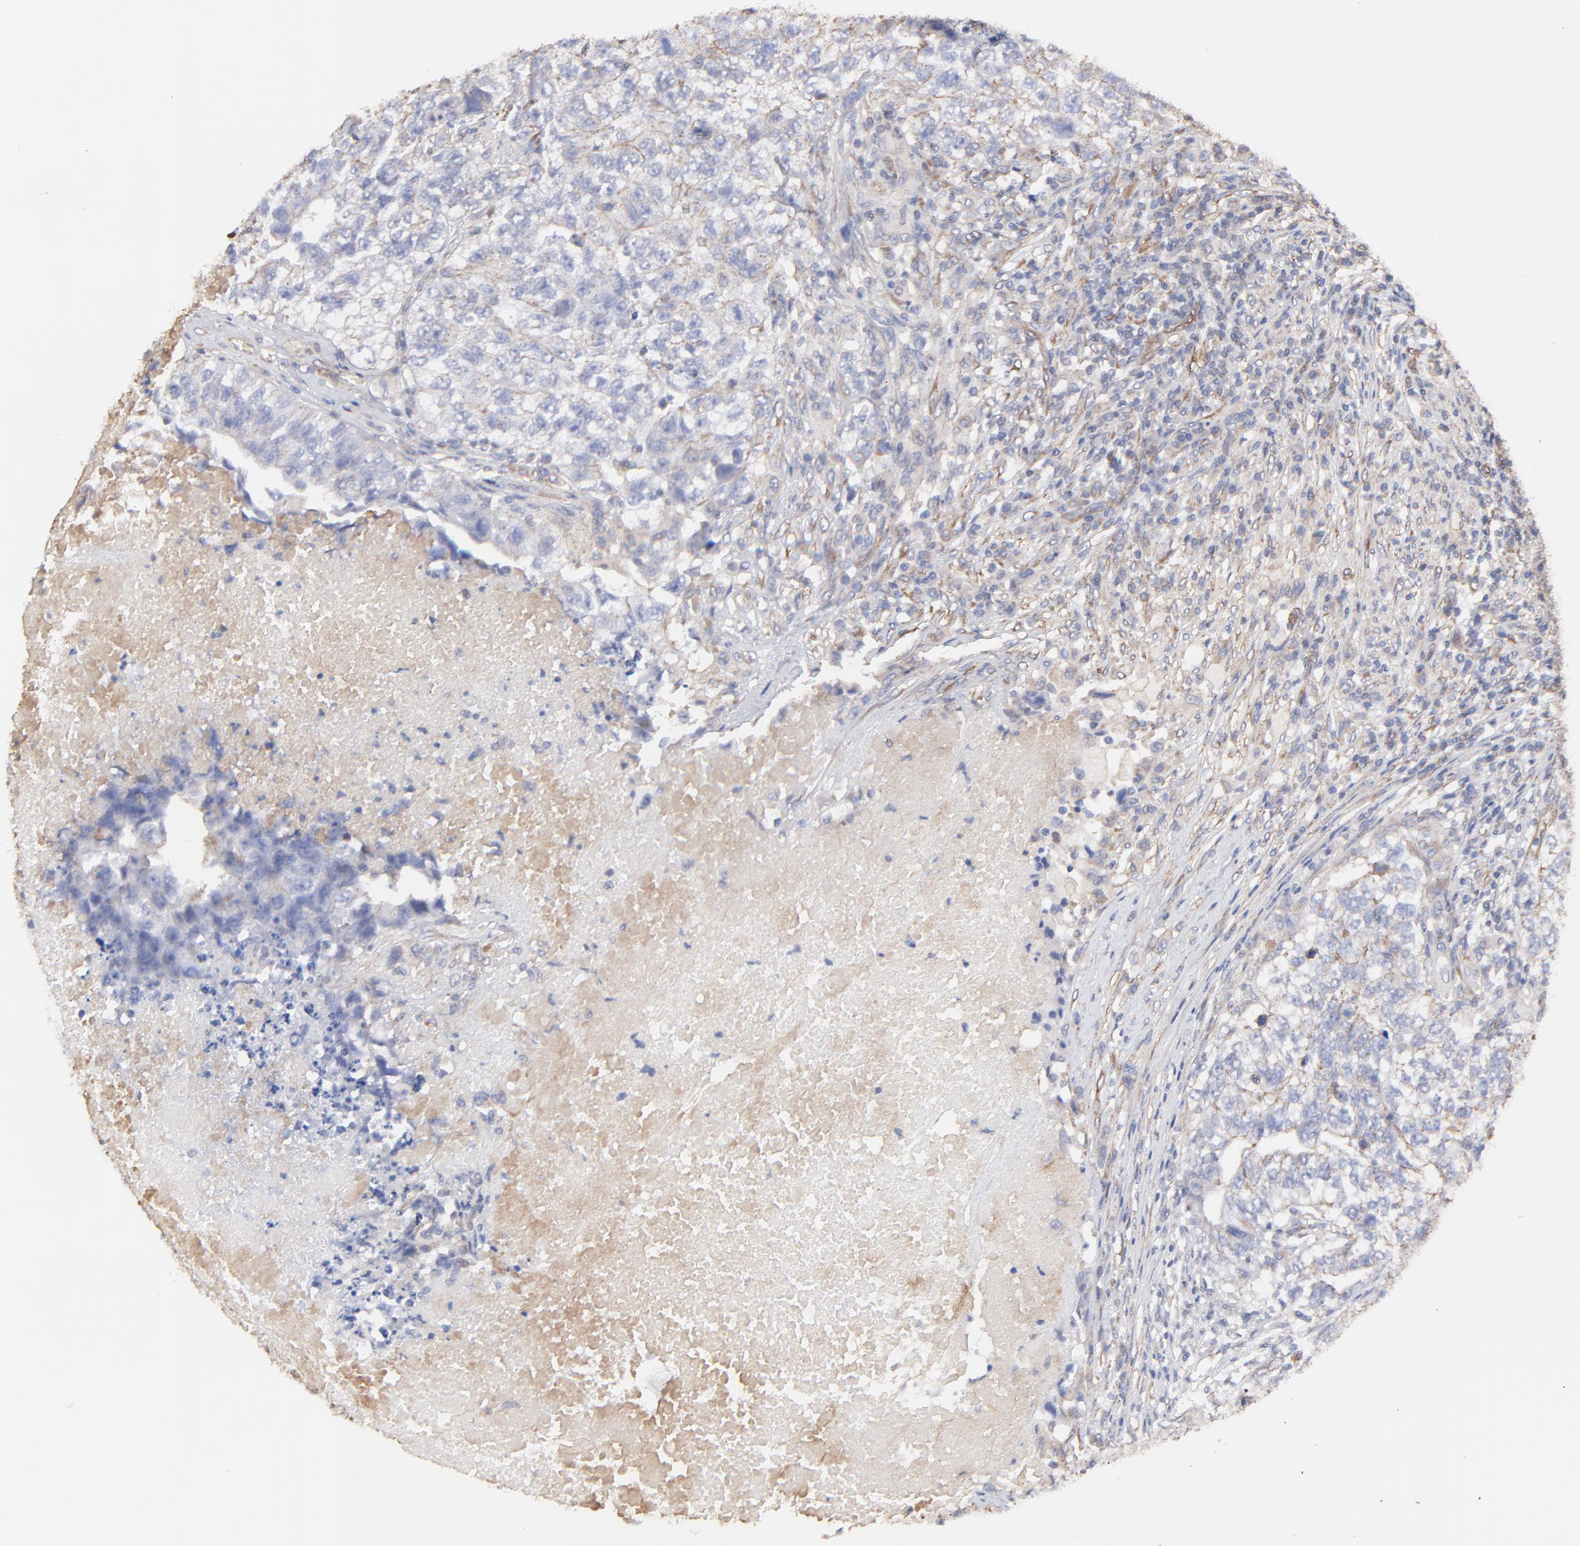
{"staining": {"intensity": "weak", "quantity": "25%-75%", "location": "cytoplasmic/membranous"}, "tissue": "testis cancer", "cell_type": "Tumor cells", "image_type": "cancer", "snomed": [{"axis": "morphology", "description": "Carcinoma, Embryonal, NOS"}, {"axis": "topography", "description": "Testis"}], "caption": "Testis cancer stained with DAB immunohistochemistry (IHC) displays low levels of weak cytoplasmic/membranous staining in approximately 25%-75% of tumor cells.", "gene": "LRCH2", "patient": {"sex": "male", "age": 21}}